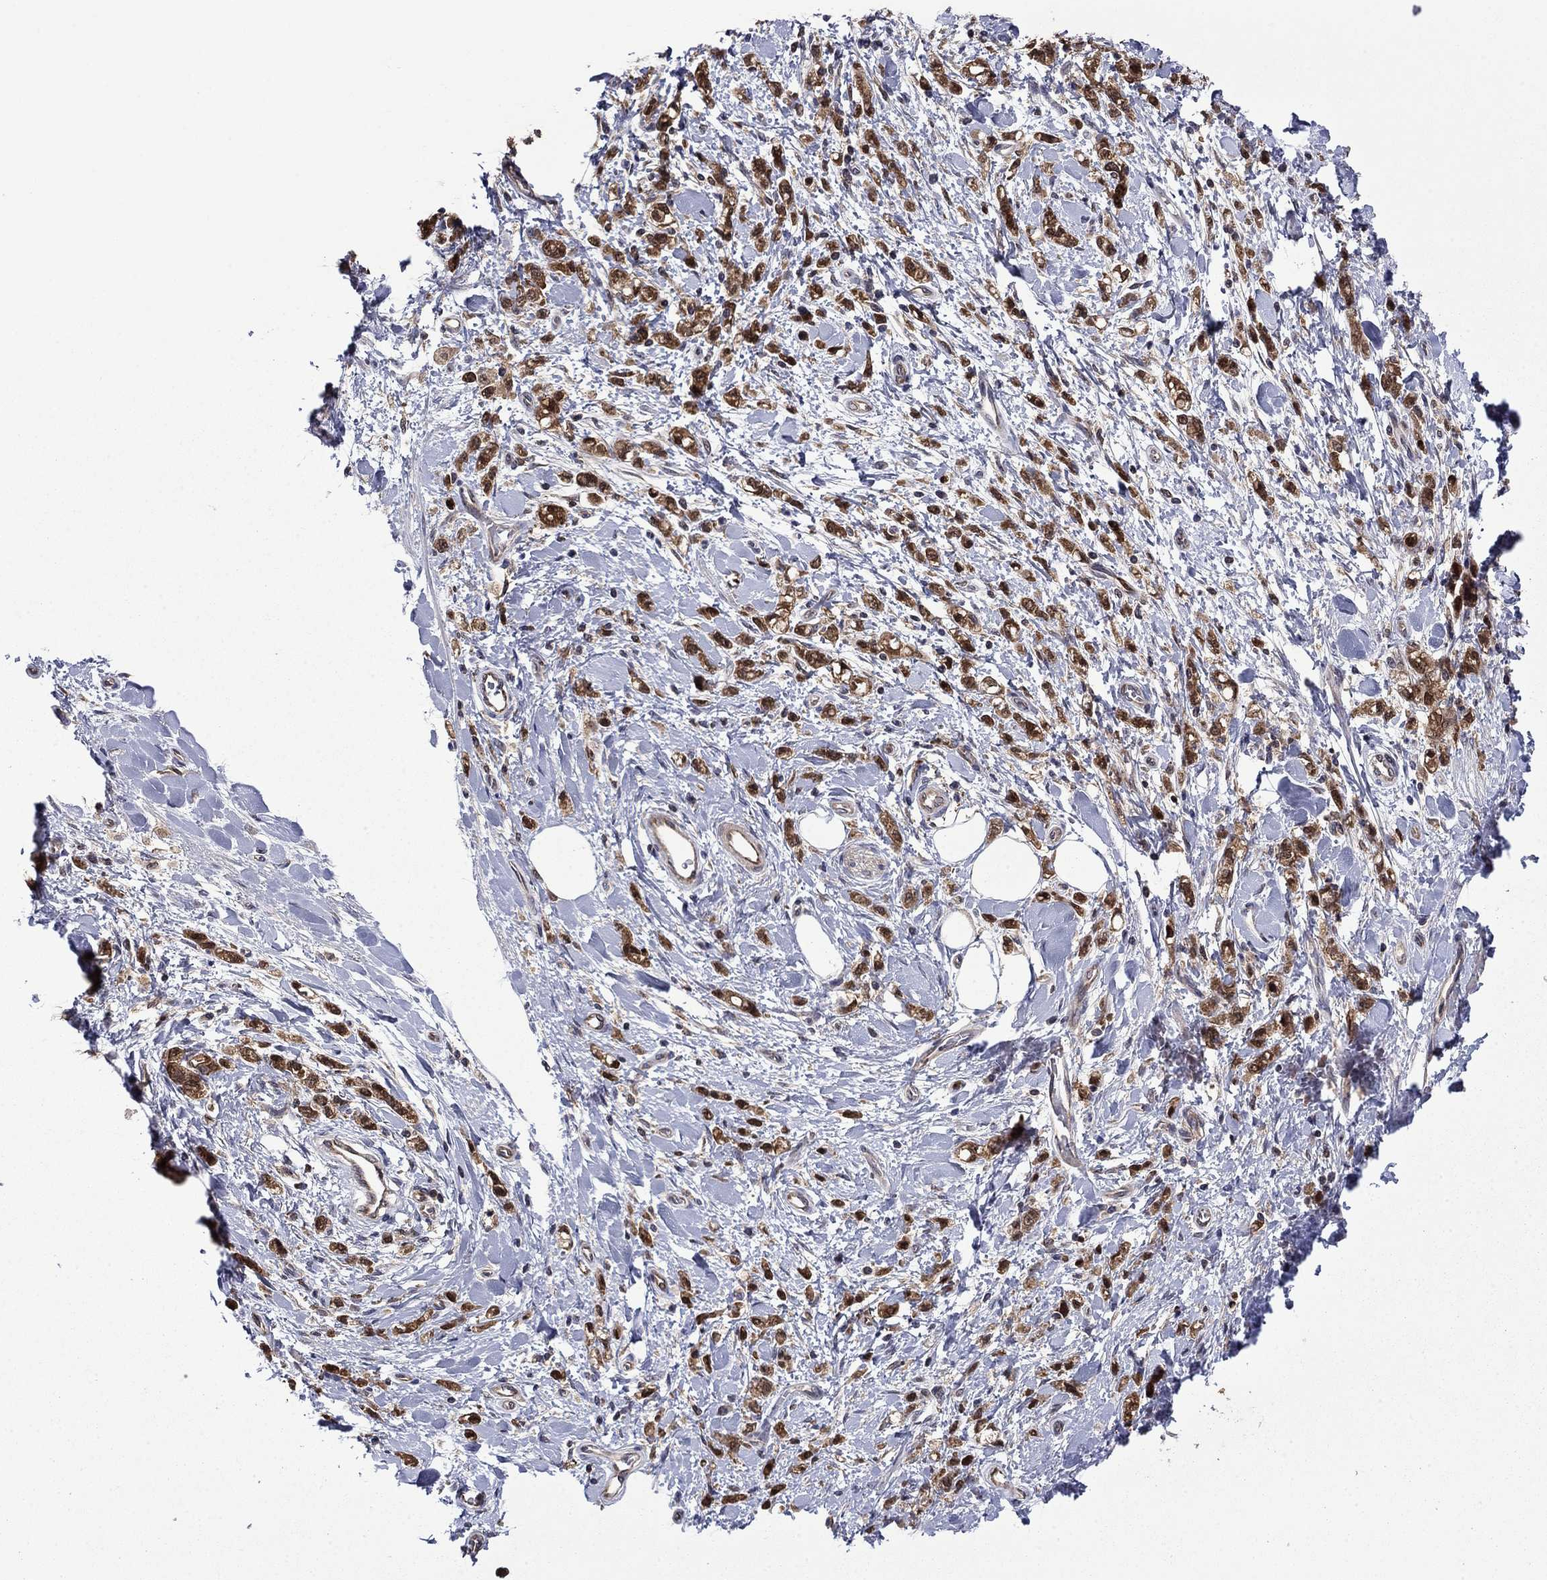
{"staining": {"intensity": "strong", "quantity": ">75%", "location": "cytoplasmic/membranous"}, "tissue": "stomach cancer", "cell_type": "Tumor cells", "image_type": "cancer", "snomed": [{"axis": "morphology", "description": "Adenocarcinoma, NOS"}, {"axis": "topography", "description": "Stomach"}], "caption": "A high amount of strong cytoplasmic/membranous positivity is seen in approximately >75% of tumor cells in stomach cancer (adenocarcinoma) tissue.", "gene": "TPMT", "patient": {"sex": "male", "age": 77}}